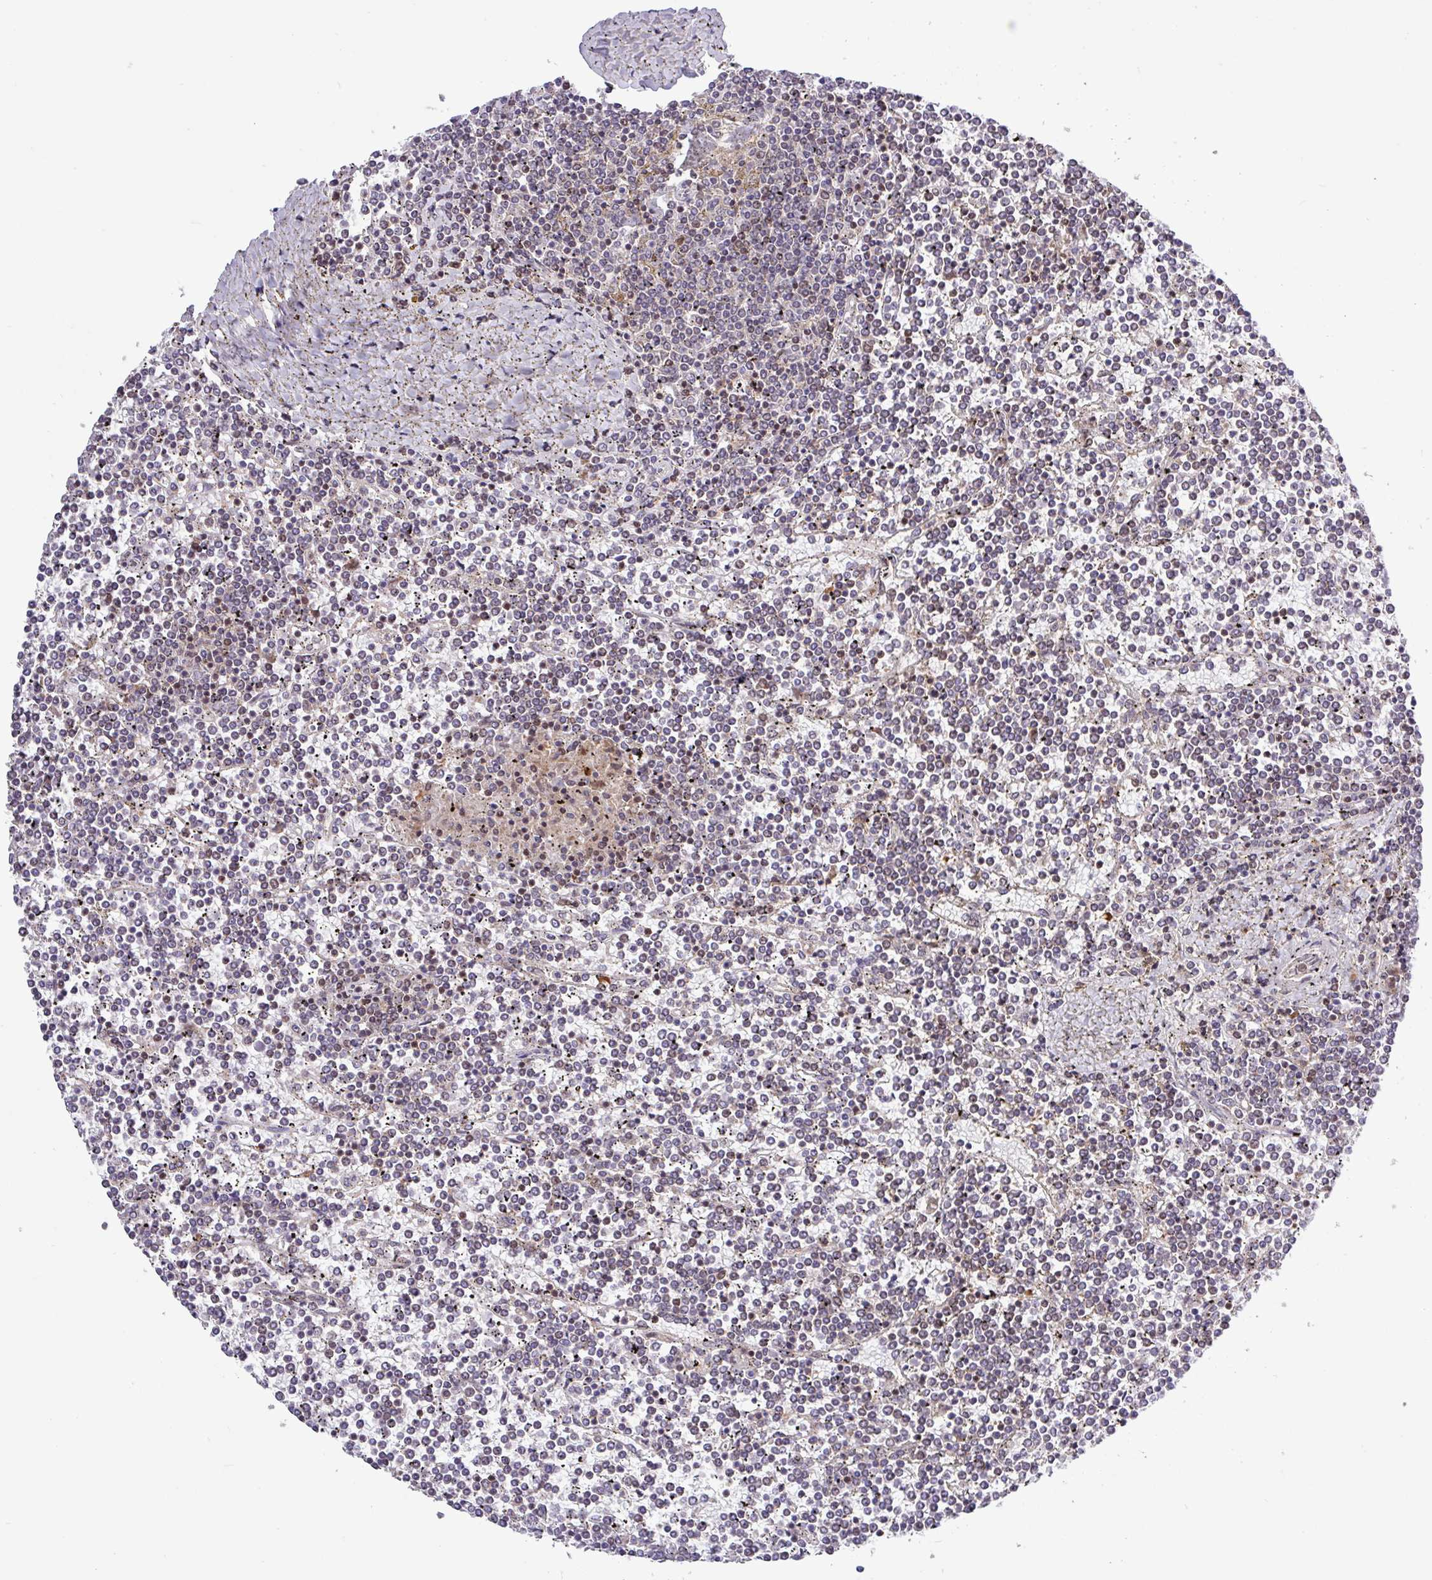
{"staining": {"intensity": "moderate", "quantity": "<25%", "location": "nuclear"}, "tissue": "lymphoma", "cell_type": "Tumor cells", "image_type": "cancer", "snomed": [{"axis": "morphology", "description": "Malignant lymphoma, non-Hodgkin's type, Low grade"}, {"axis": "topography", "description": "Spleen"}], "caption": "Low-grade malignant lymphoma, non-Hodgkin's type stained with immunohistochemistry (IHC) exhibits moderate nuclear expression in approximately <25% of tumor cells.", "gene": "RTL3", "patient": {"sex": "female", "age": 19}}